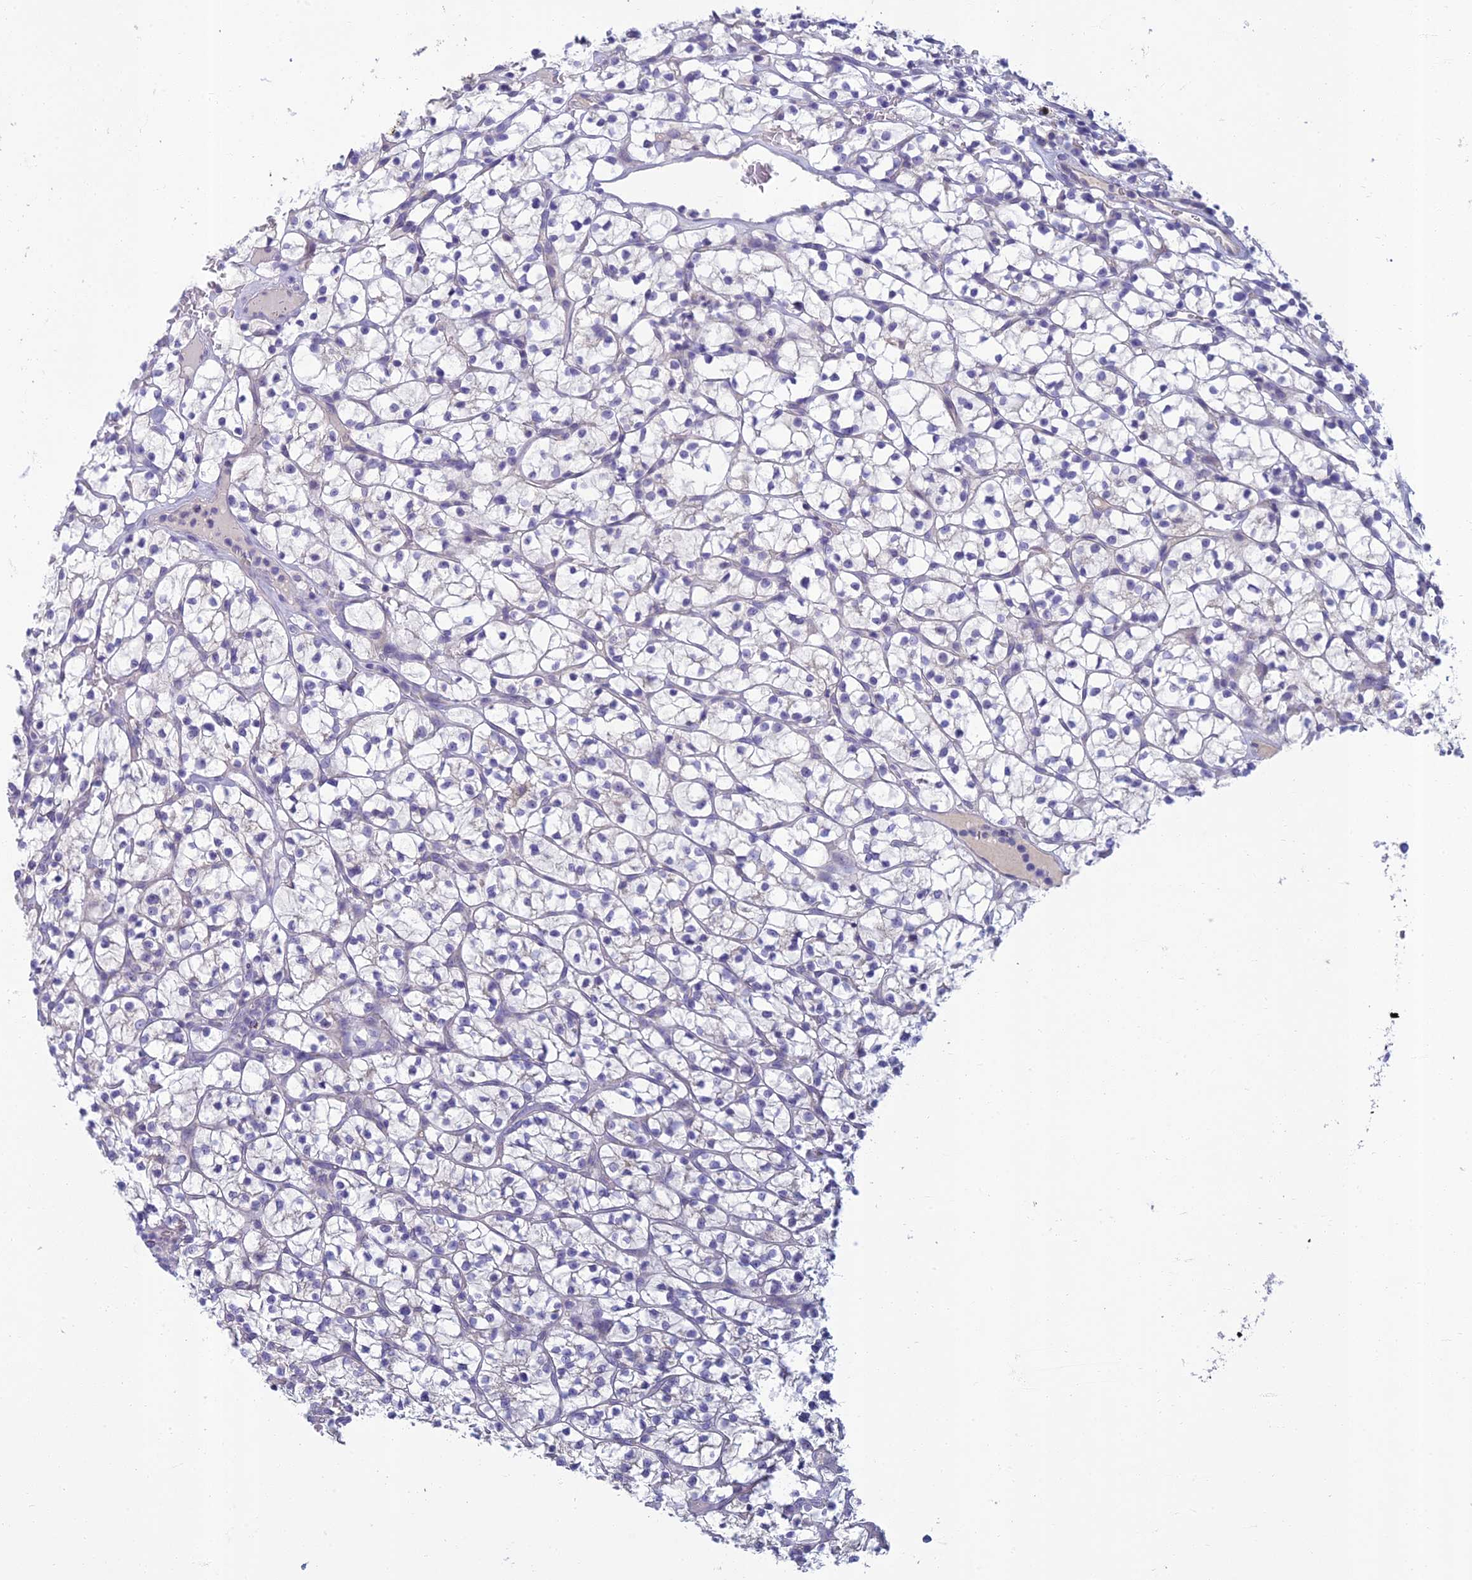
{"staining": {"intensity": "negative", "quantity": "none", "location": "none"}, "tissue": "renal cancer", "cell_type": "Tumor cells", "image_type": "cancer", "snomed": [{"axis": "morphology", "description": "Adenocarcinoma, NOS"}, {"axis": "topography", "description": "Kidney"}], "caption": "IHC image of neoplastic tissue: renal cancer (adenocarcinoma) stained with DAB (3,3'-diaminobenzidine) exhibits no significant protein expression in tumor cells. (Brightfield microscopy of DAB immunohistochemistry at high magnification).", "gene": "SLC25A41", "patient": {"sex": "female", "age": 64}}